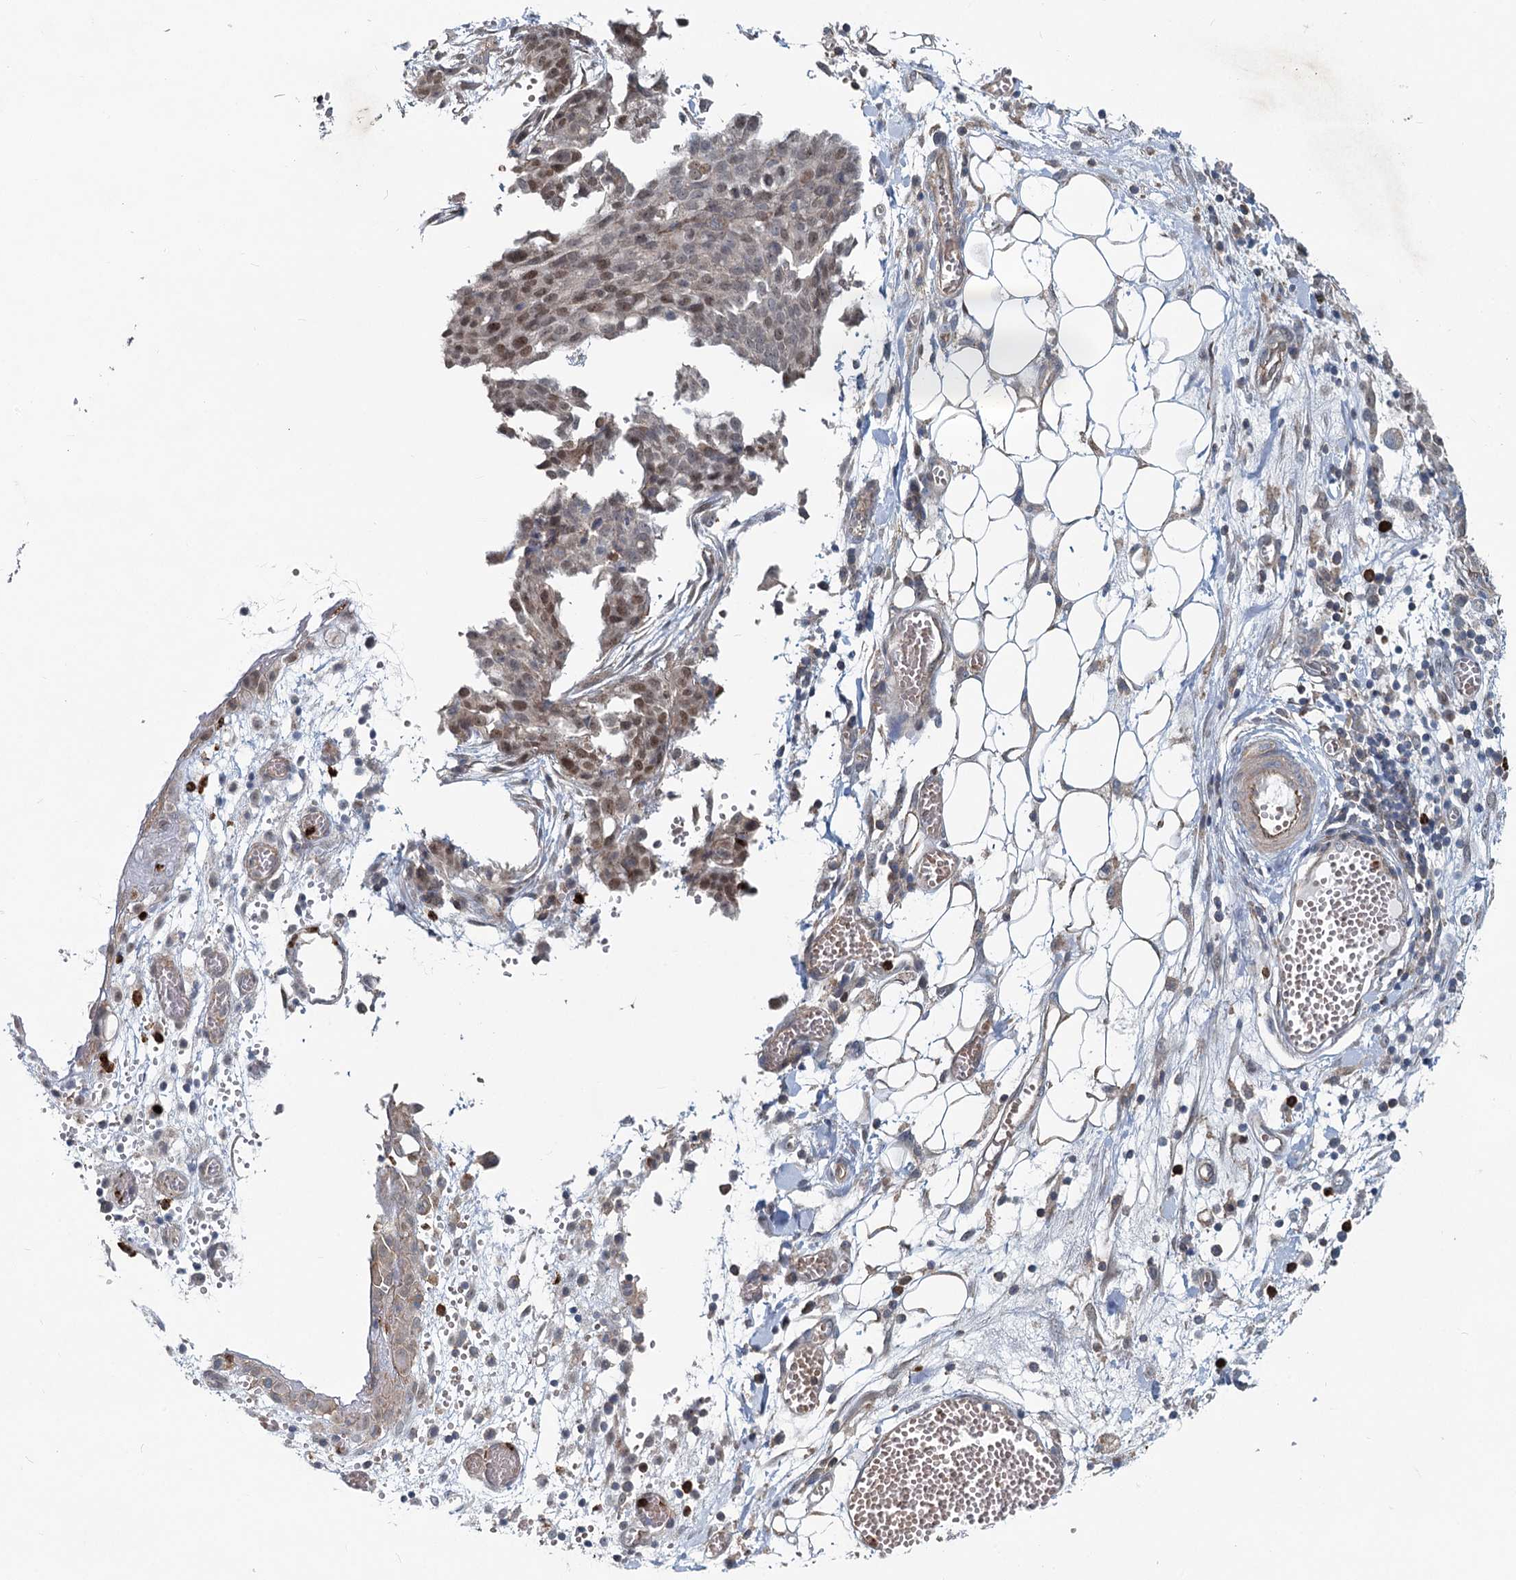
{"staining": {"intensity": "moderate", "quantity": "<25%", "location": "nuclear"}, "tissue": "ovarian cancer", "cell_type": "Tumor cells", "image_type": "cancer", "snomed": [{"axis": "morphology", "description": "Cystadenocarcinoma, serous, NOS"}, {"axis": "topography", "description": "Soft tissue"}, {"axis": "topography", "description": "Ovary"}], "caption": "Immunohistochemistry micrograph of ovarian cancer stained for a protein (brown), which demonstrates low levels of moderate nuclear expression in about <25% of tumor cells.", "gene": "ADCY2", "patient": {"sex": "female", "age": 57}}